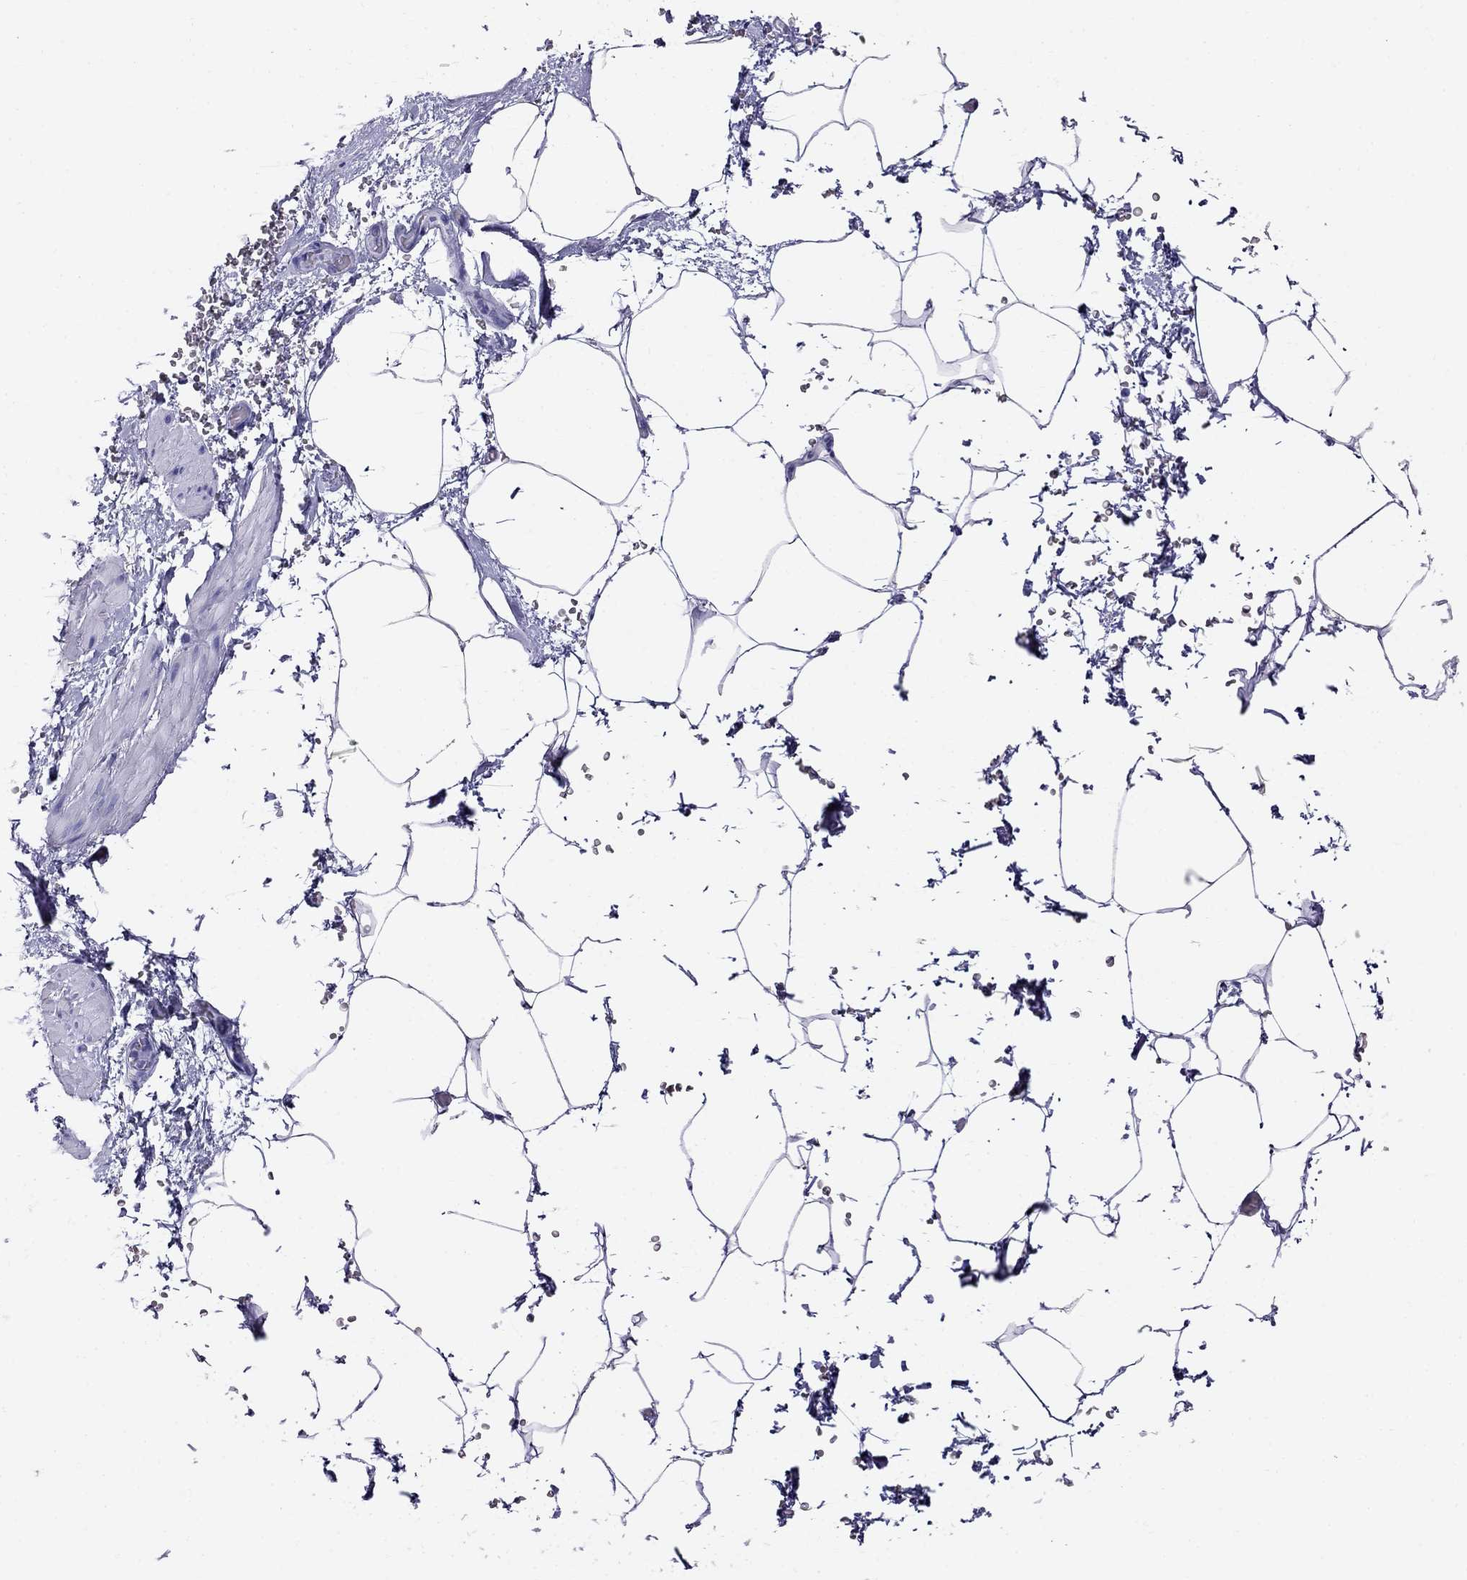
{"staining": {"intensity": "negative", "quantity": "none", "location": "none"}, "tissue": "adipose tissue", "cell_type": "Adipocytes", "image_type": "normal", "snomed": [{"axis": "morphology", "description": "Normal tissue, NOS"}, {"axis": "topography", "description": "Soft tissue"}, {"axis": "topography", "description": "Adipose tissue"}, {"axis": "topography", "description": "Vascular tissue"}, {"axis": "topography", "description": "Peripheral nerve tissue"}], "caption": "Immunohistochemistry (IHC) of benign adipose tissue shows no expression in adipocytes.", "gene": "MC5R", "patient": {"sex": "male", "age": 68}}